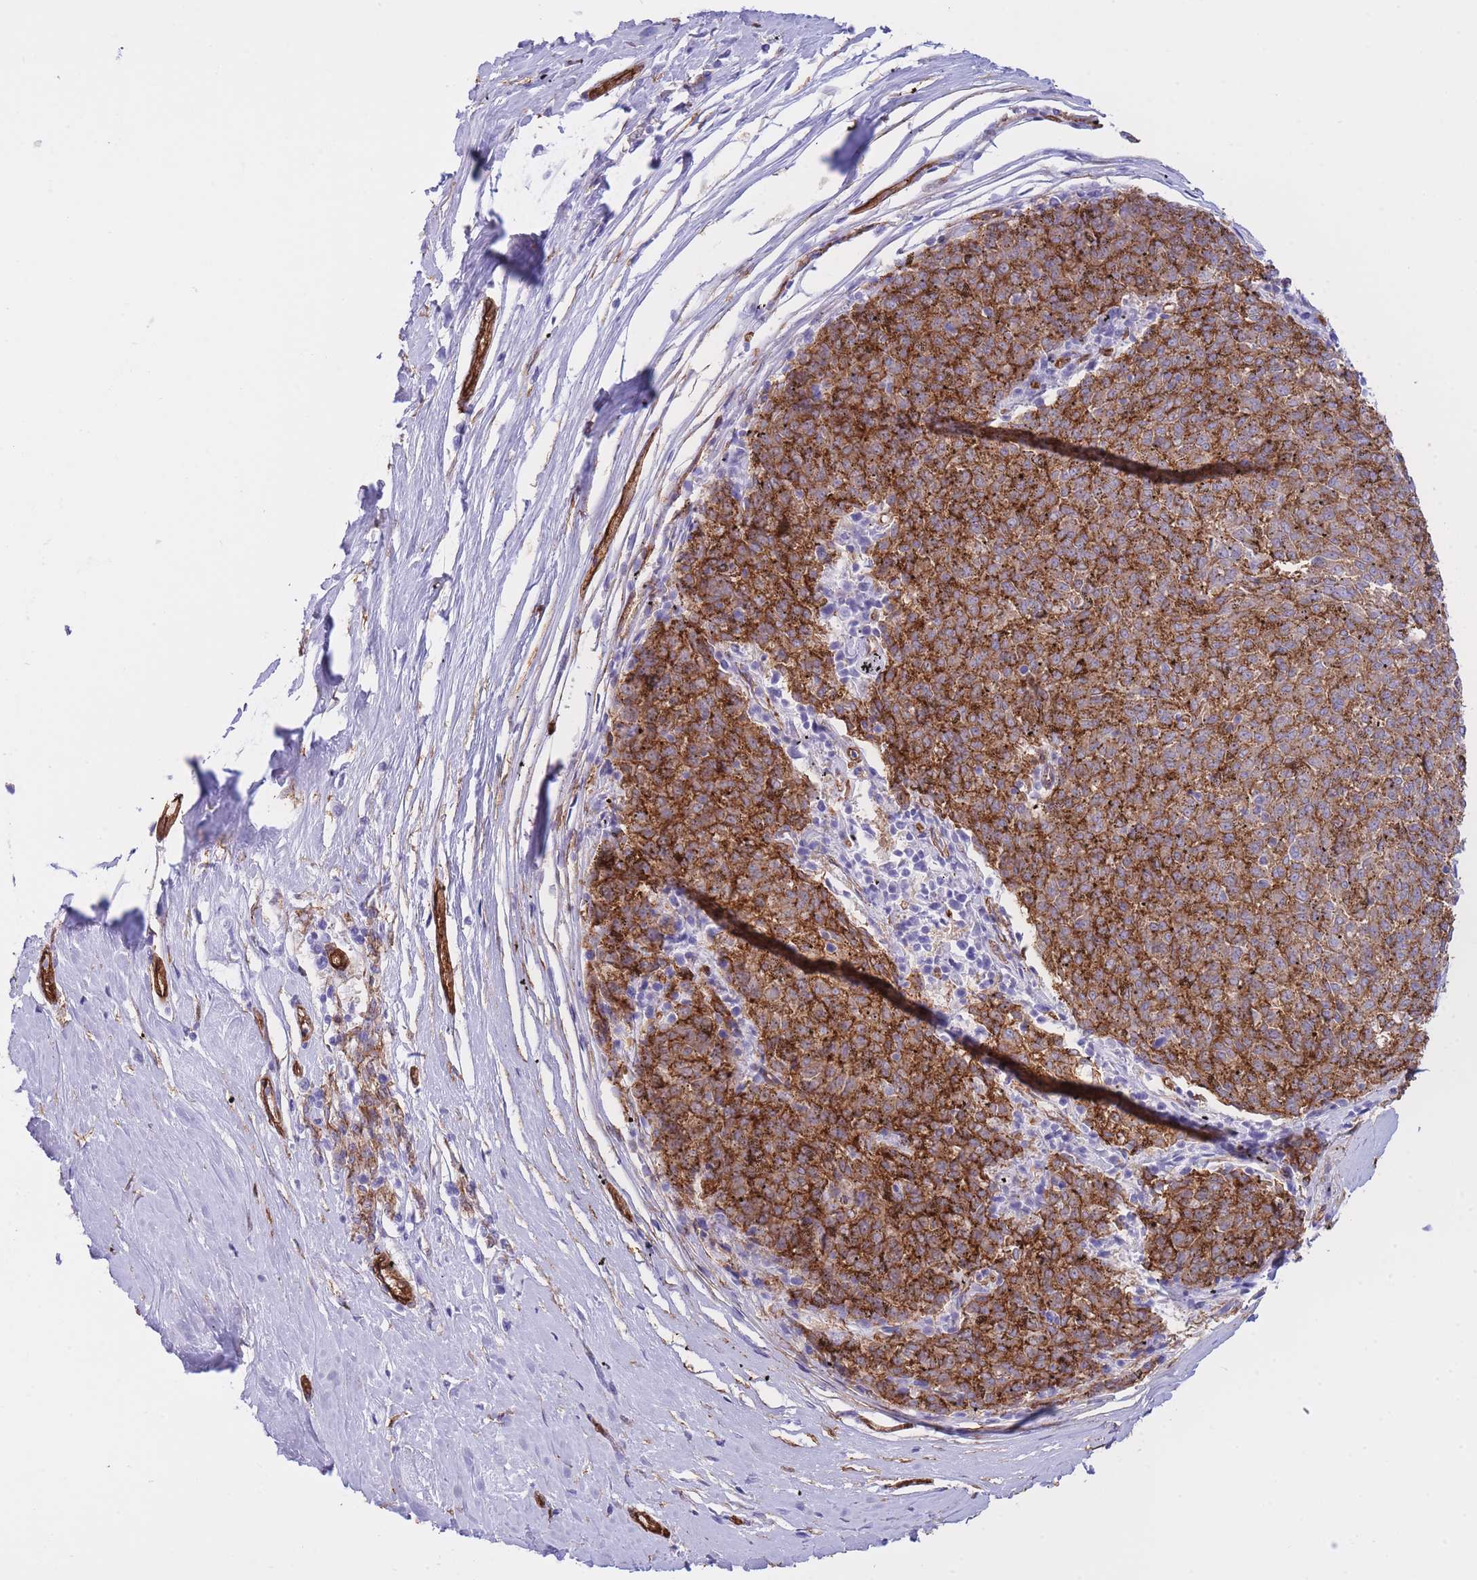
{"staining": {"intensity": "strong", "quantity": ">75%", "location": "cytoplasmic/membranous"}, "tissue": "melanoma", "cell_type": "Tumor cells", "image_type": "cancer", "snomed": [{"axis": "morphology", "description": "Malignant melanoma, NOS"}, {"axis": "topography", "description": "Skin"}], "caption": "This photomicrograph shows immunohistochemistry staining of human melanoma, with high strong cytoplasmic/membranous expression in about >75% of tumor cells.", "gene": "CAVIN1", "patient": {"sex": "female", "age": 72}}